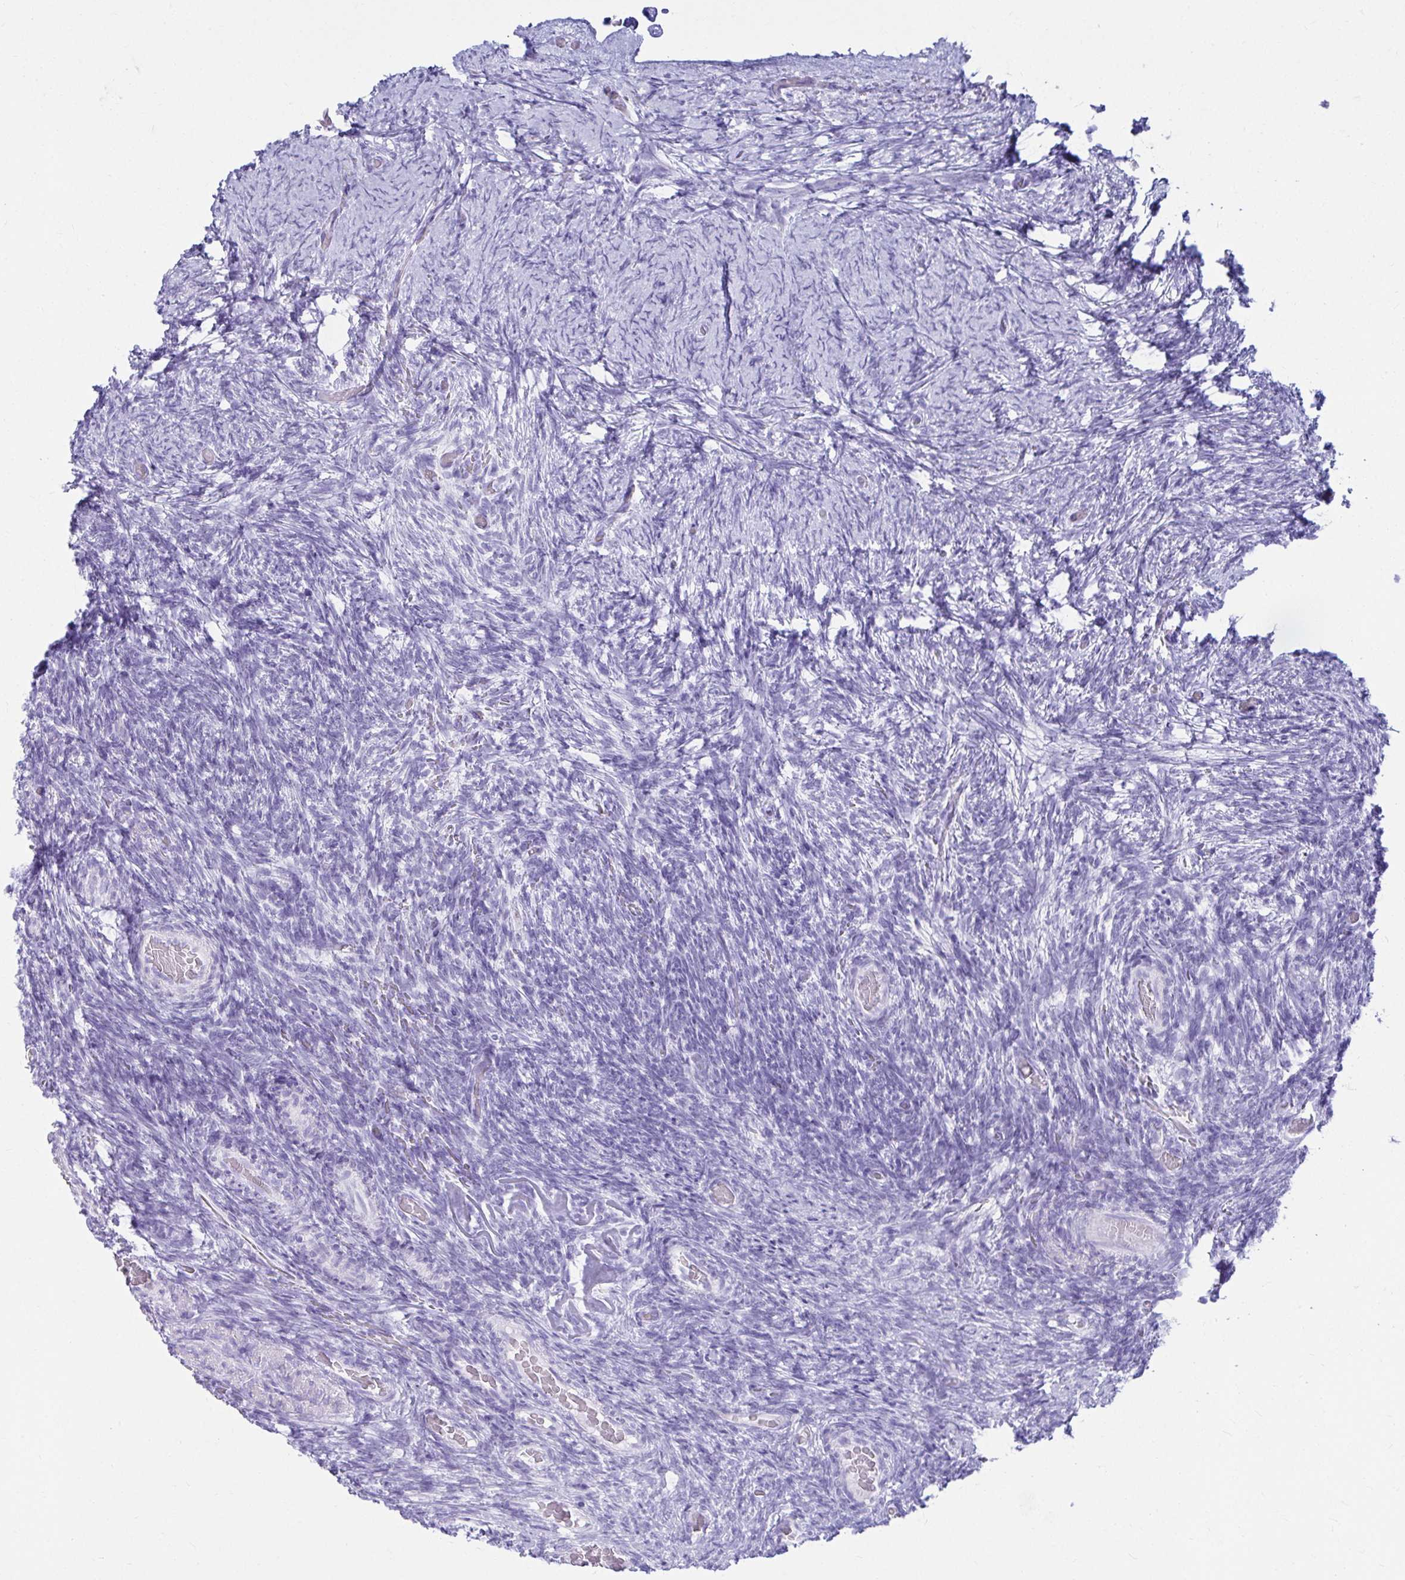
{"staining": {"intensity": "negative", "quantity": "none", "location": "none"}, "tissue": "ovary", "cell_type": "Ovarian stroma cells", "image_type": "normal", "snomed": [{"axis": "morphology", "description": "Normal tissue, NOS"}, {"axis": "topography", "description": "Ovary"}], "caption": "An image of ovary stained for a protein demonstrates no brown staining in ovarian stroma cells.", "gene": "ATP4B", "patient": {"sex": "female", "age": 34}}